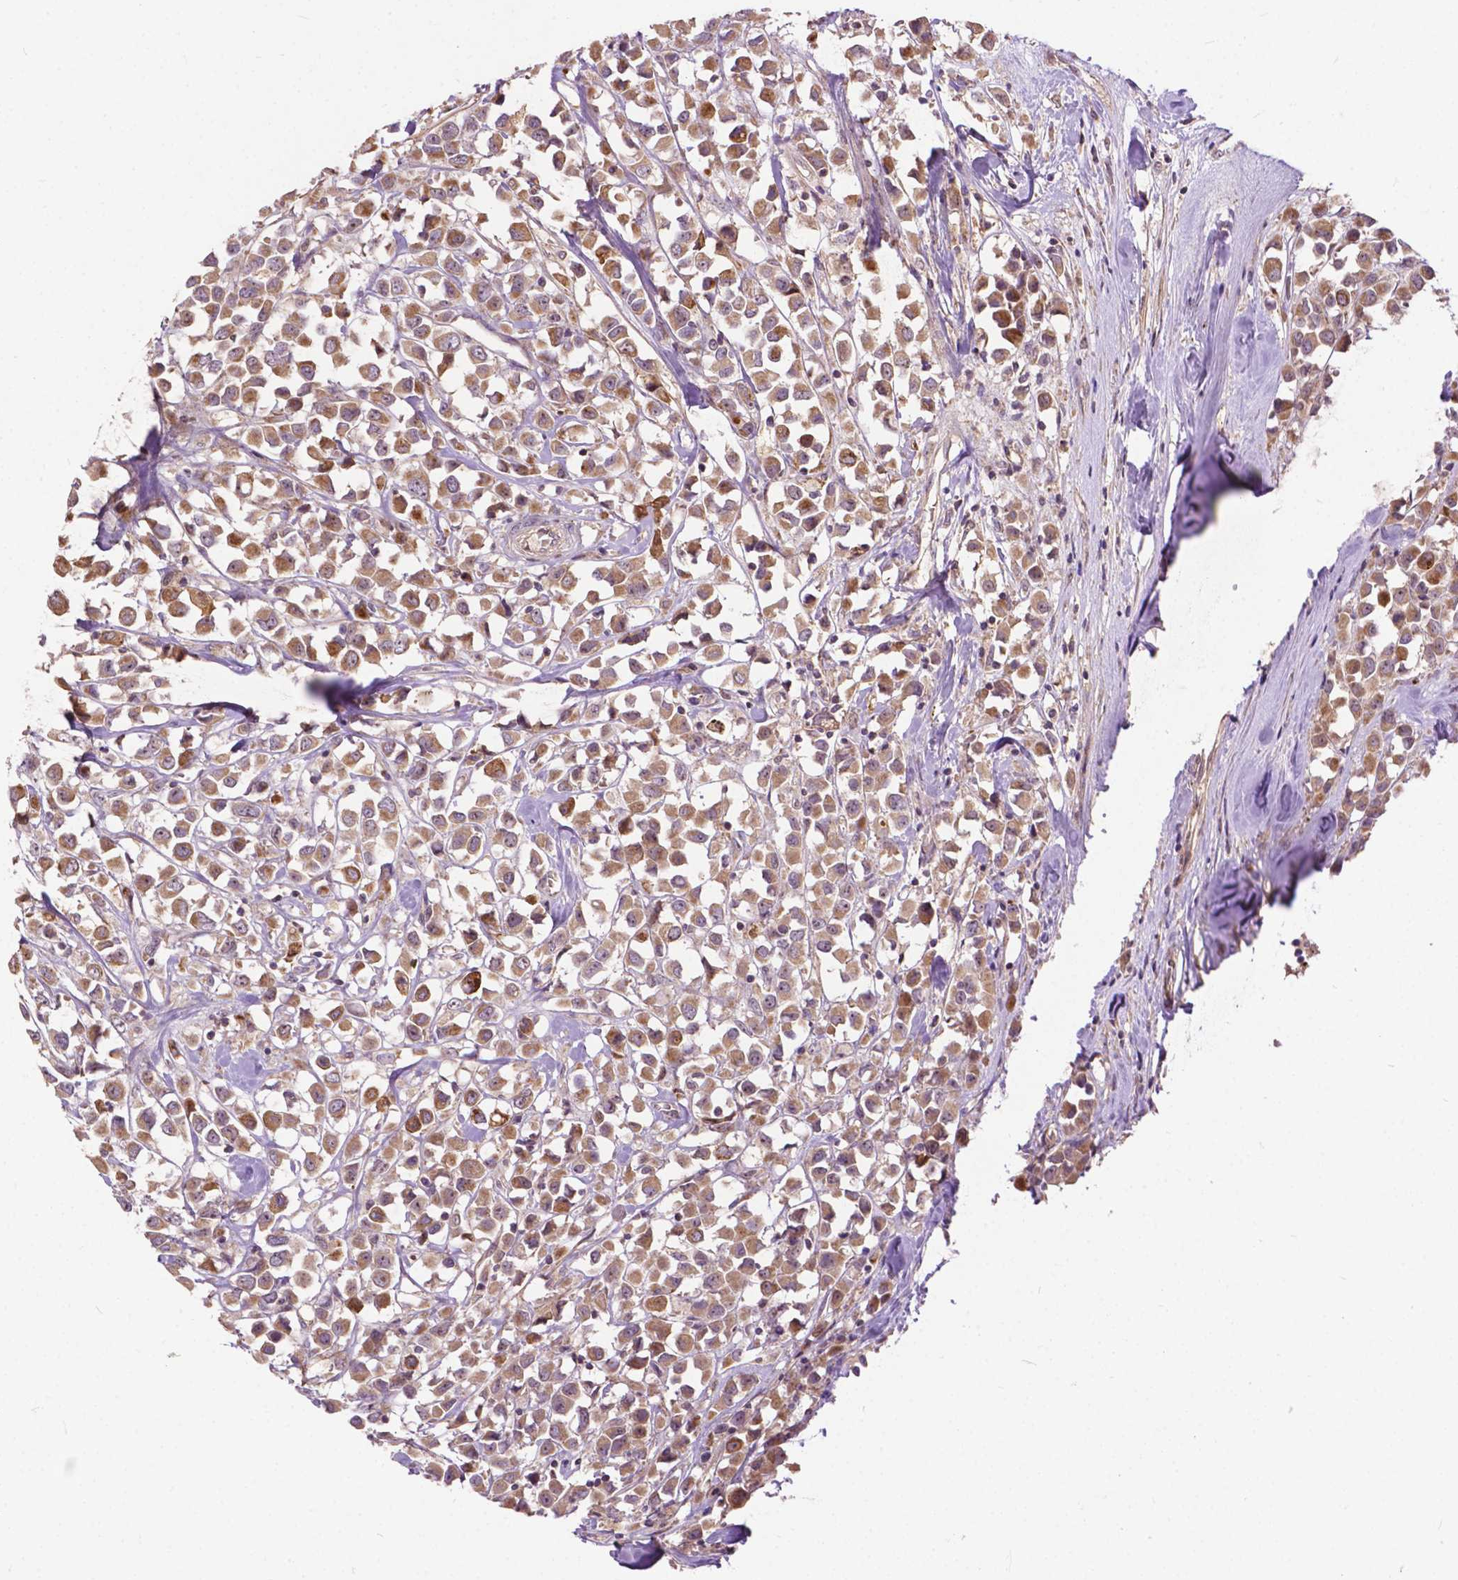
{"staining": {"intensity": "moderate", "quantity": ">75%", "location": "cytoplasmic/membranous"}, "tissue": "breast cancer", "cell_type": "Tumor cells", "image_type": "cancer", "snomed": [{"axis": "morphology", "description": "Duct carcinoma"}, {"axis": "topography", "description": "Breast"}], "caption": "Approximately >75% of tumor cells in infiltrating ductal carcinoma (breast) show moderate cytoplasmic/membranous protein expression as visualized by brown immunohistochemical staining.", "gene": "PARP3", "patient": {"sex": "female", "age": 61}}